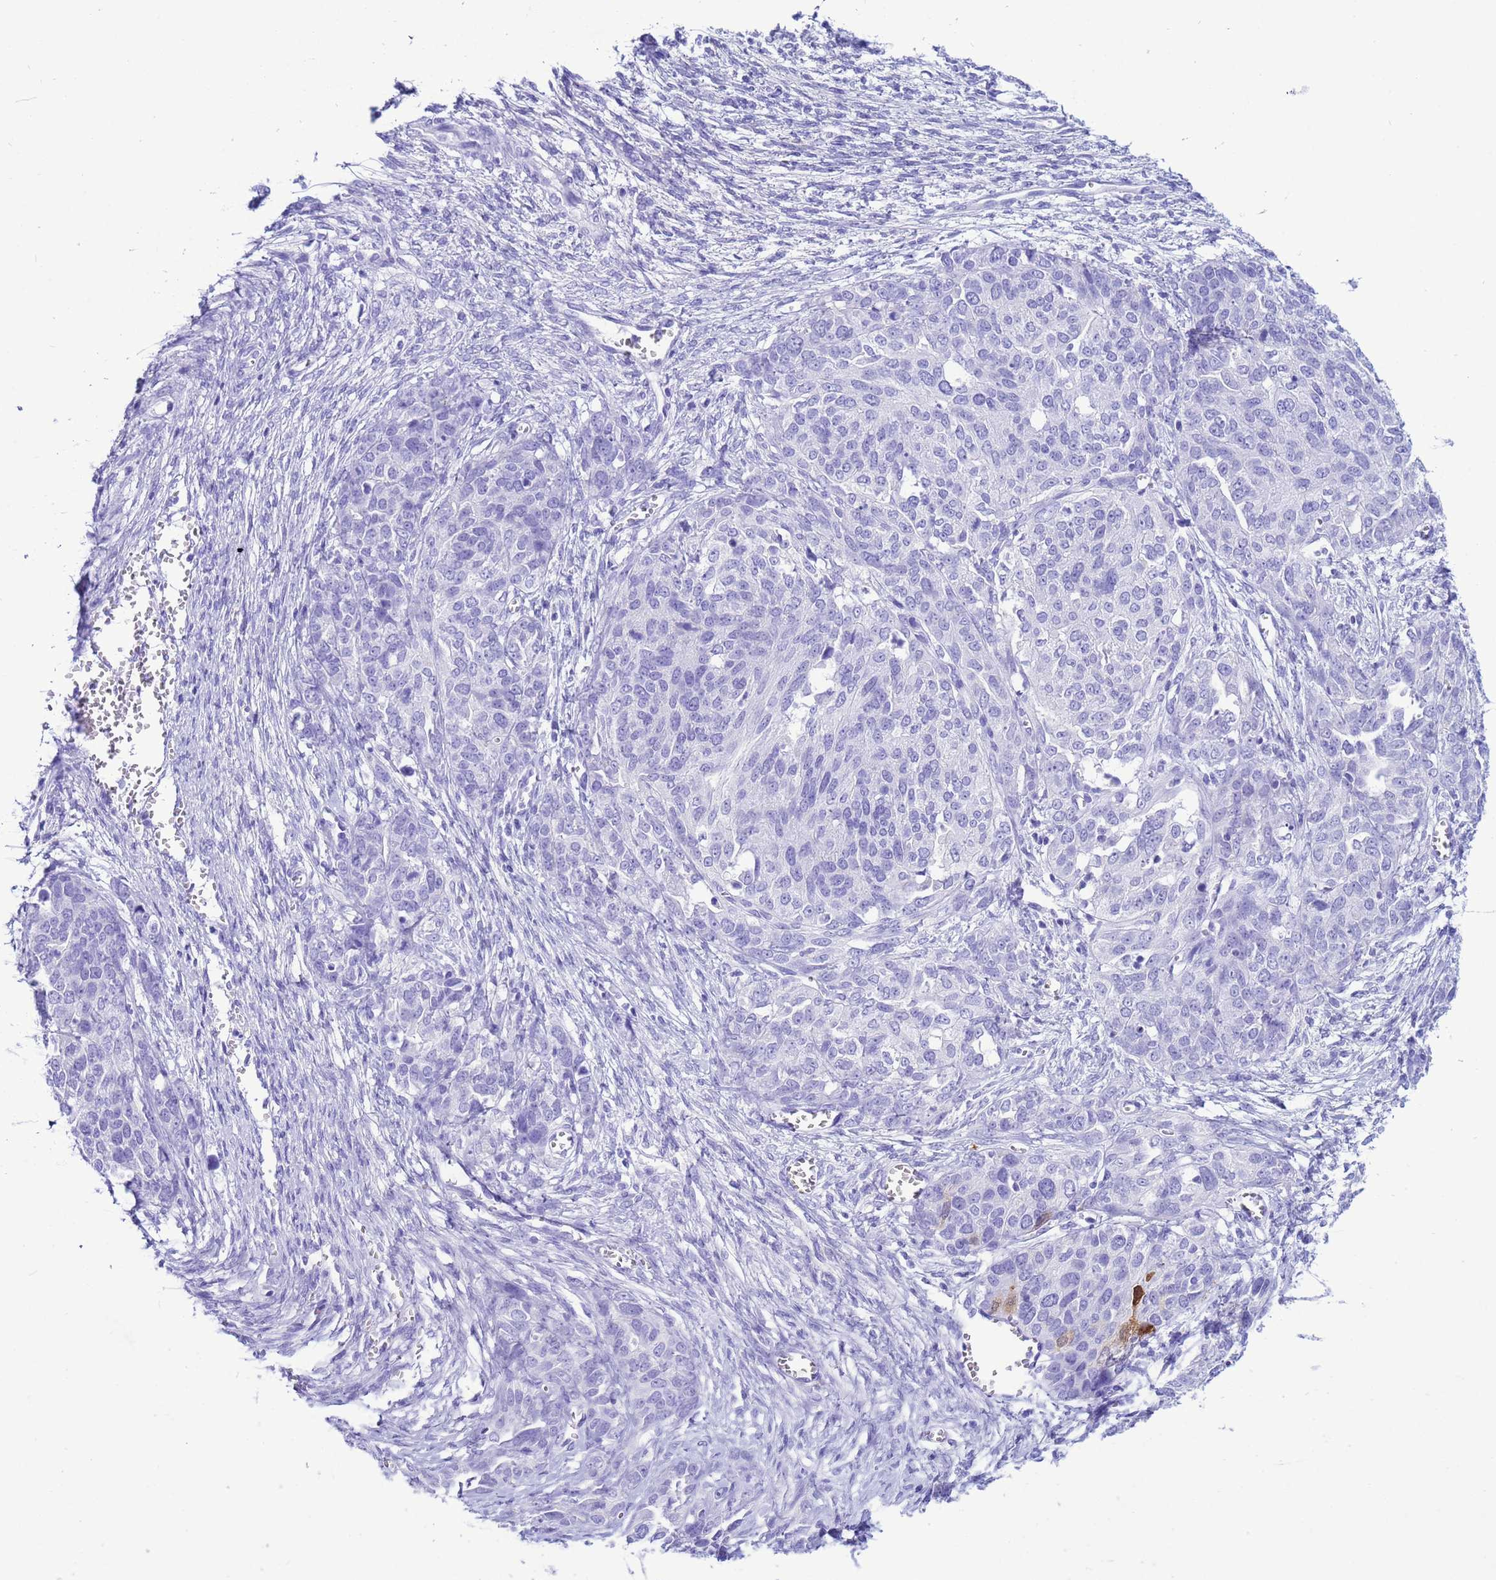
{"staining": {"intensity": "negative", "quantity": "none", "location": "none"}, "tissue": "ovarian cancer", "cell_type": "Tumor cells", "image_type": "cancer", "snomed": [{"axis": "morphology", "description": "Cystadenocarcinoma, serous, NOS"}, {"axis": "topography", "description": "Ovary"}], "caption": "DAB (3,3'-diaminobenzidine) immunohistochemical staining of human ovarian cancer demonstrates no significant positivity in tumor cells.", "gene": "AKR1C2", "patient": {"sex": "female", "age": 44}}